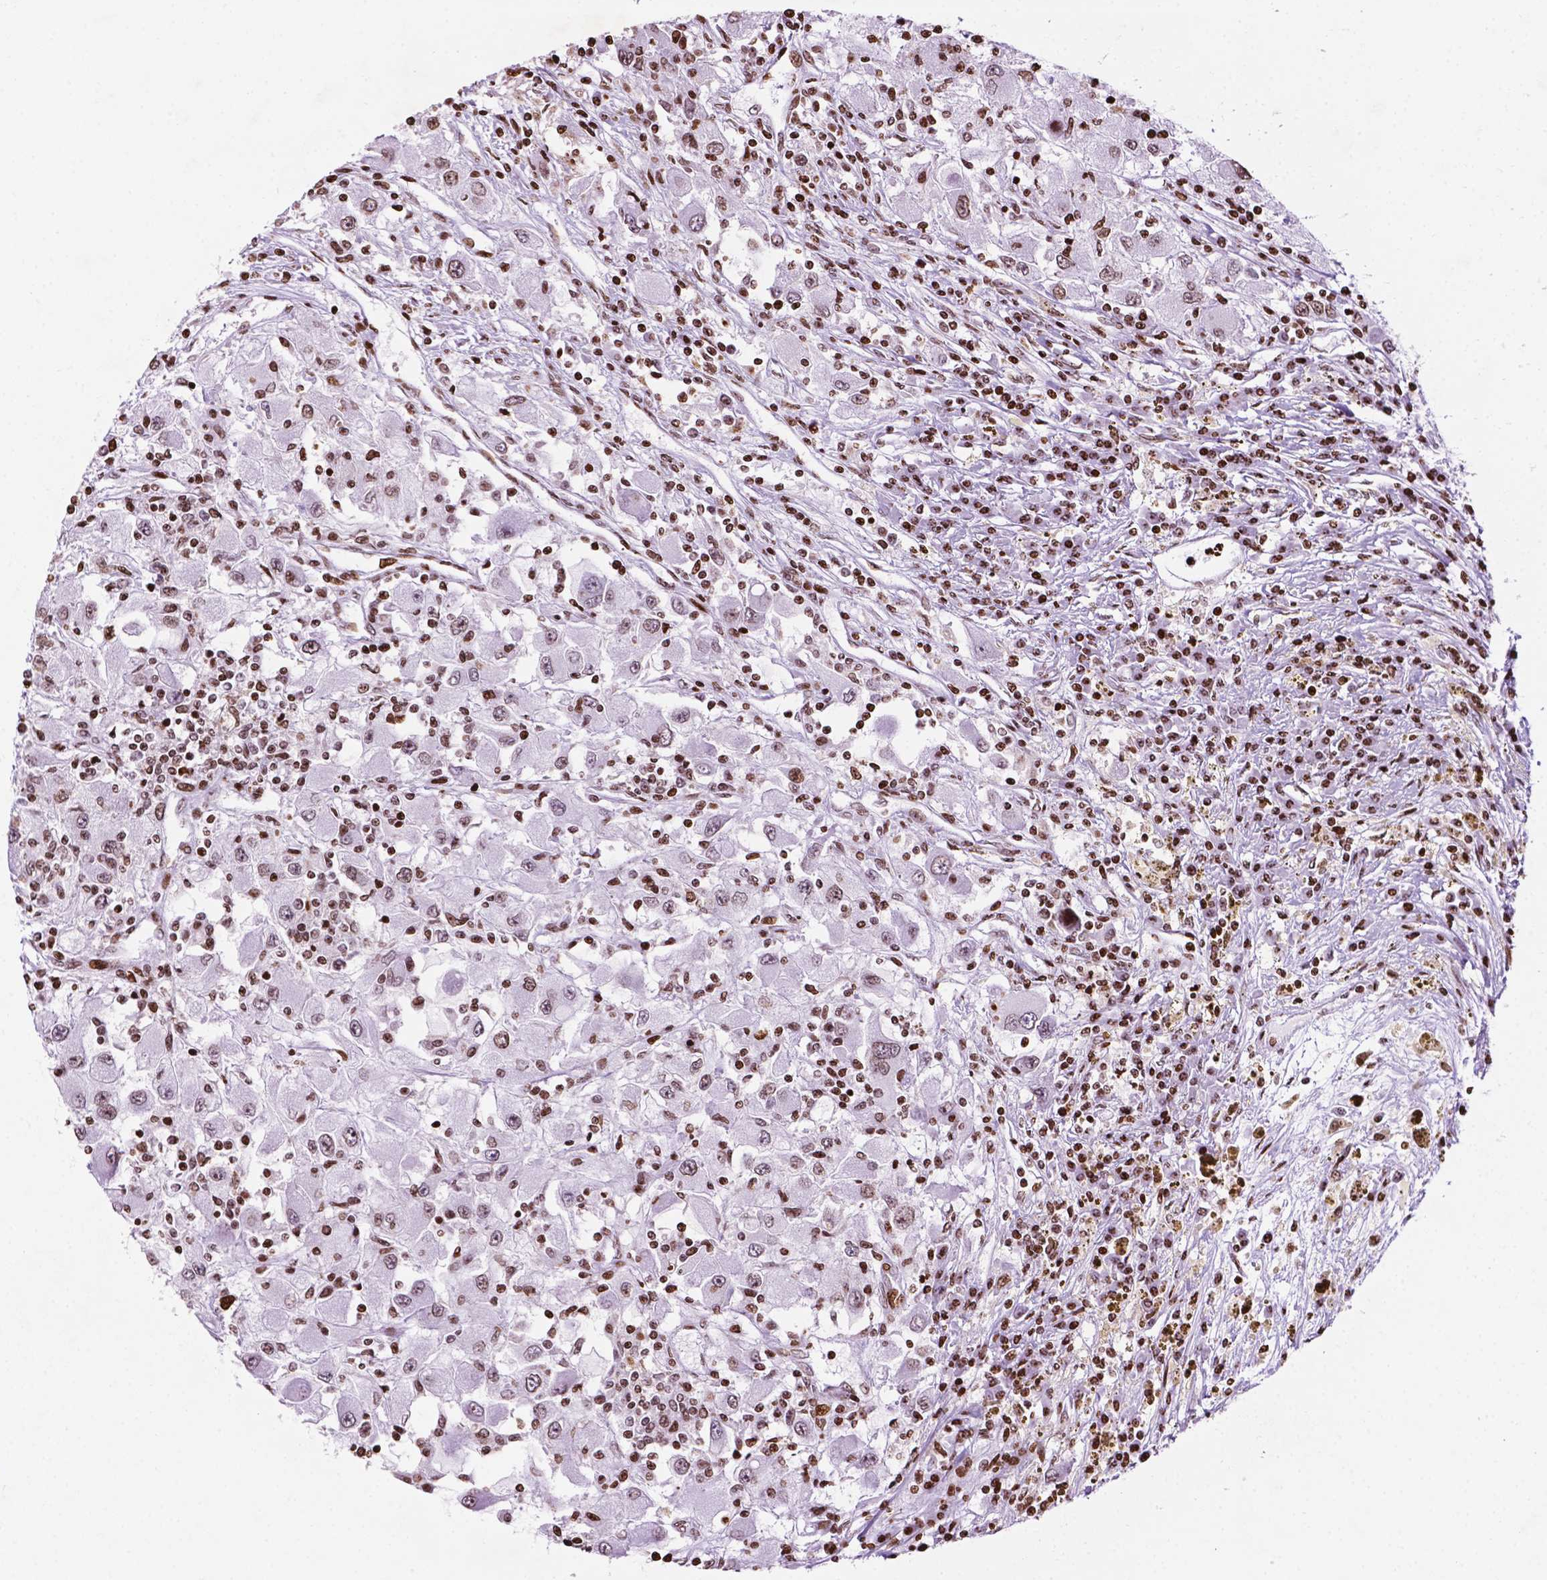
{"staining": {"intensity": "moderate", "quantity": "25%-75%", "location": "nuclear"}, "tissue": "renal cancer", "cell_type": "Tumor cells", "image_type": "cancer", "snomed": [{"axis": "morphology", "description": "Adenocarcinoma, NOS"}, {"axis": "topography", "description": "Kidney"}], "caption": "DAB (3,3'-diaminobenzidine) immunohistochemical staining of renal adenocarcinoma exhibits moderate nuclear protein expression in approximately 25%-75% of tumor cells. (Brightfield microscopy of DAB IHC at high magnification).", "gene": "TMEM250", "patient": {"sex": "female", "age": 67}}